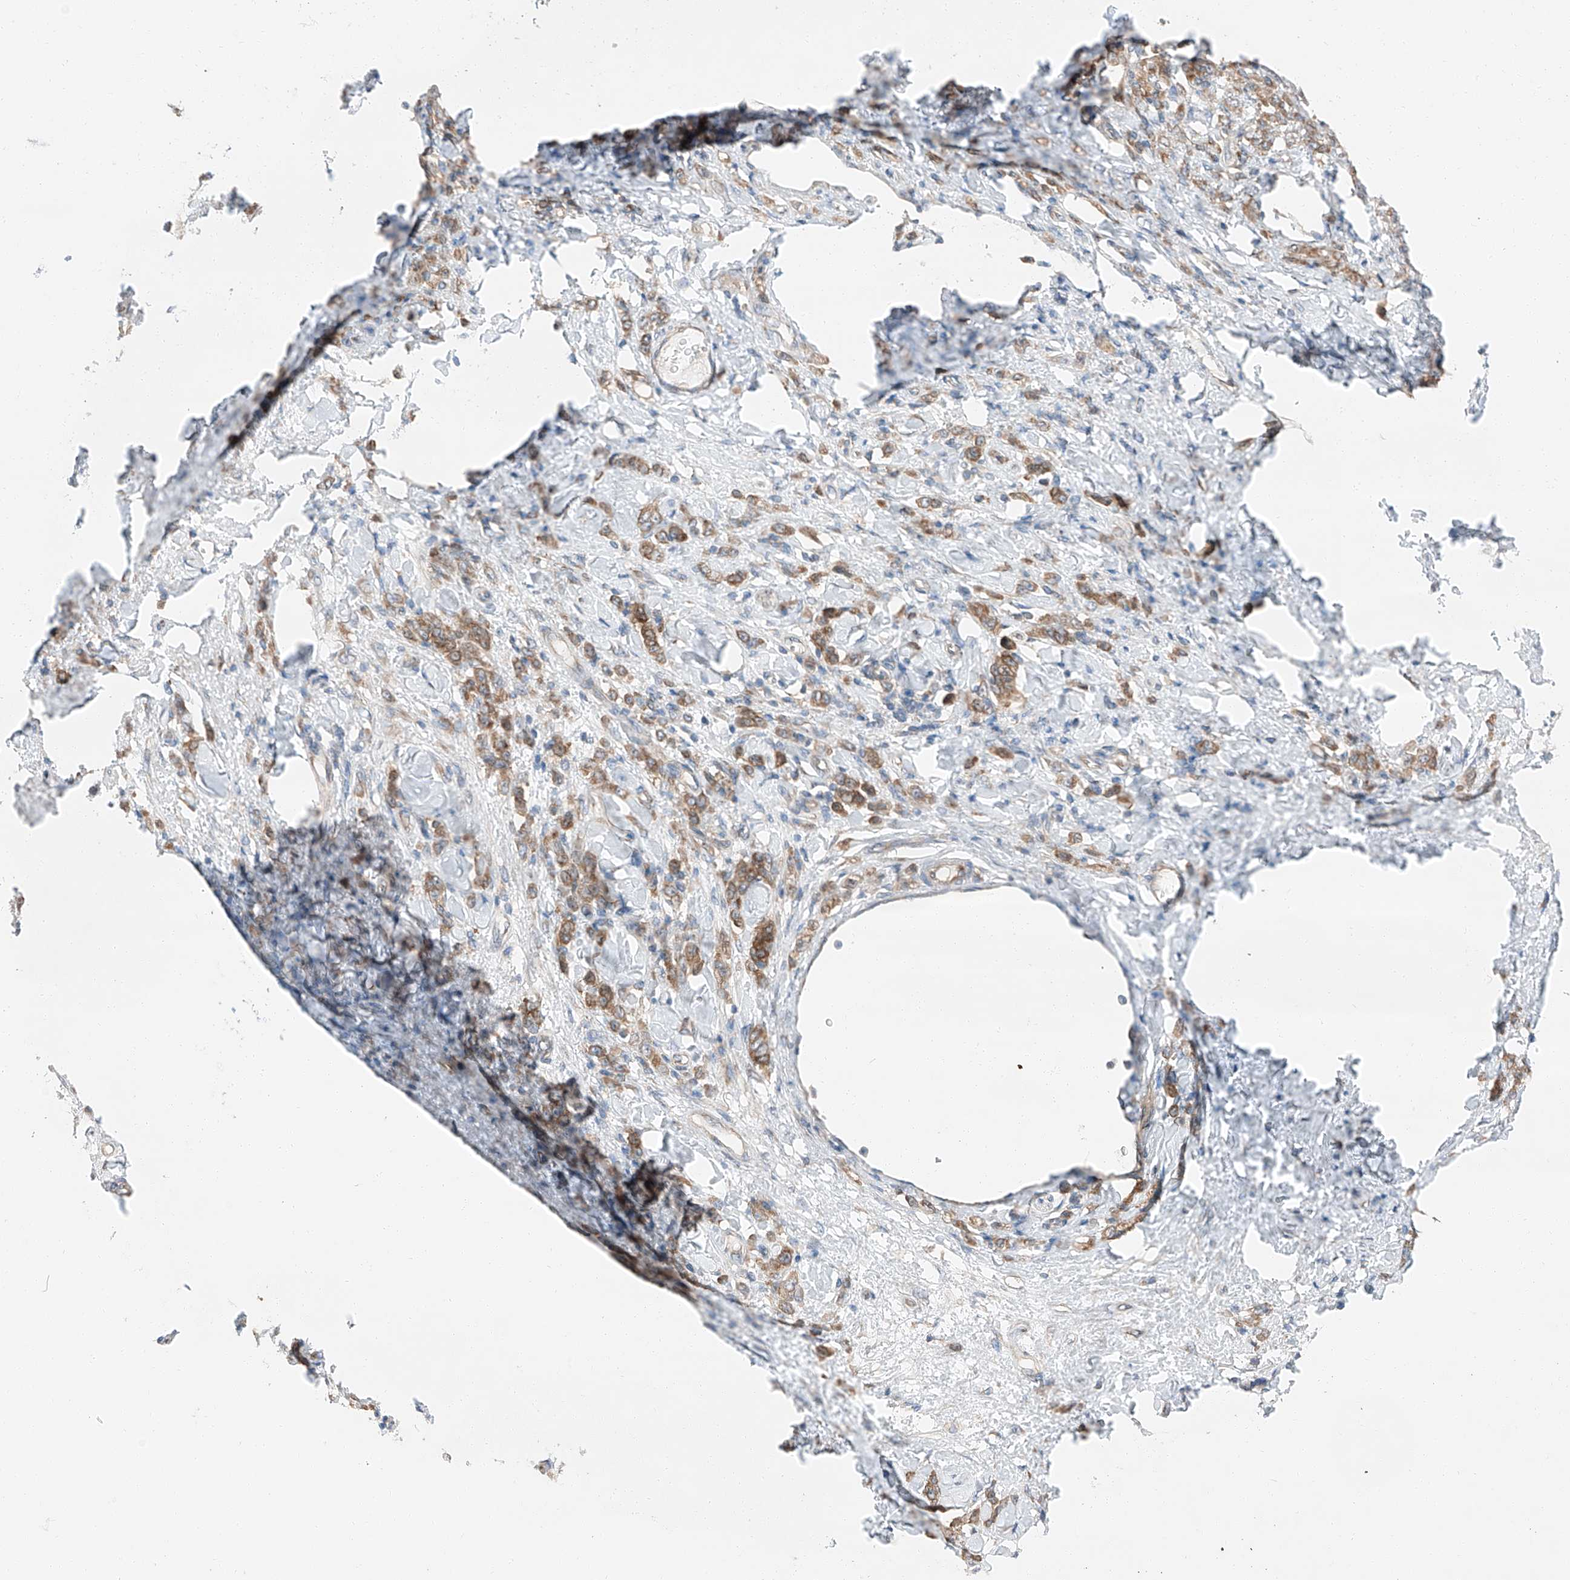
{"staining": {"intensity": "moderate", "quantity": ">75%", "location": "cytoplasmic/membranous"}, "tissue": "stomach cancer", "cell_type": "Tumor cells", "image_type": "cancer", "snomed": [{"axis": "morphology", "description": "Normal tissue, NOS"}, {"axis": "morphology", "description": "Adenocarcinoma, NOS"}, {"axis": "topography", "description": "Stomach"}], "caption": "Adenocarcinoma (stomach) was stained to show a protein in brown. There is medium levels of moderate cytoplasmic/membranous positivity in approximately >75% of tumor cells. Immunohistochemistry stains the protein of interest in brown and the nuclei are stained blue.", "gene": "ZC3H15", "patient": {"sex": "male", "age": 82}}